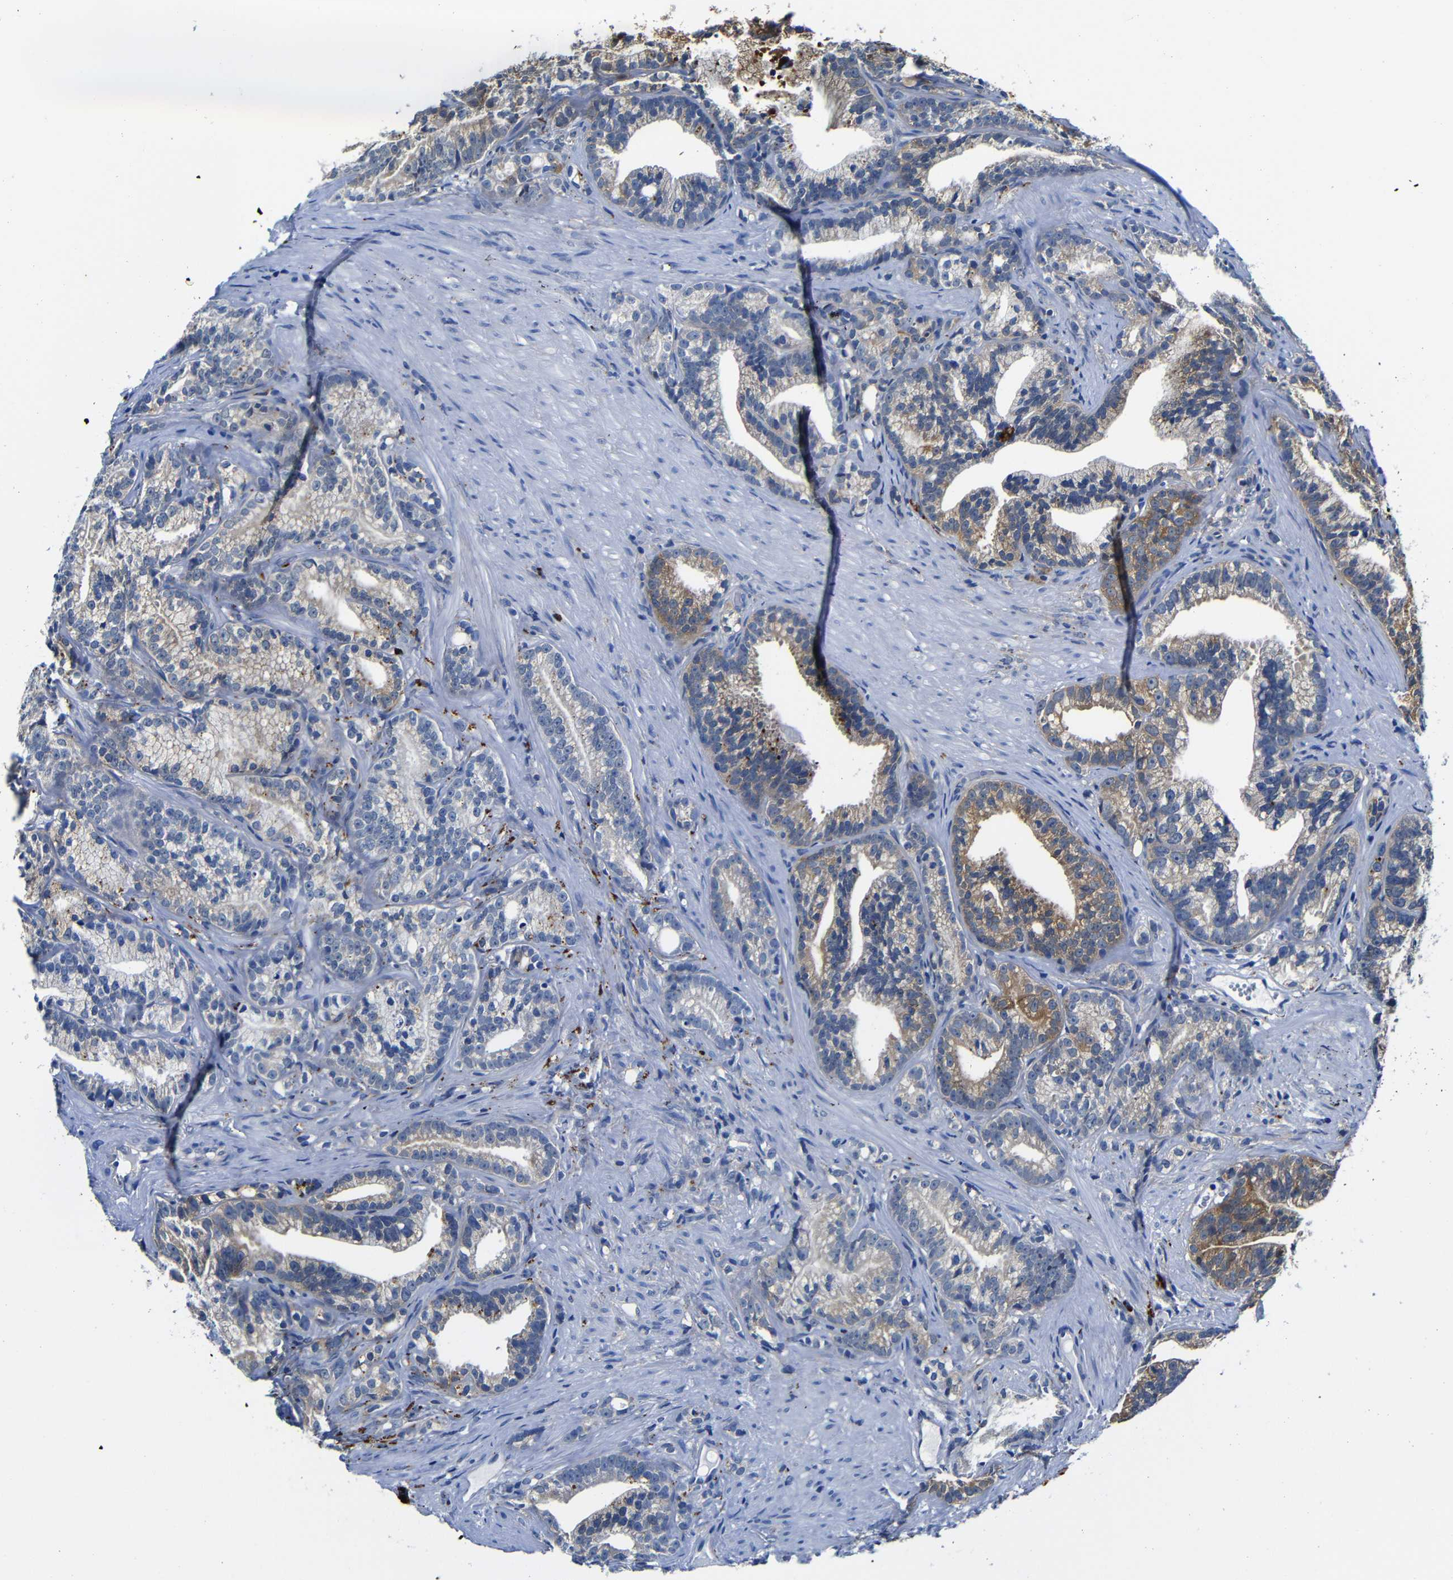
{"staining": {"intensity": "moderate", "quantity": "<25%", "location": "cytoplasmic/membranous"}, "tissue": "prostate cancer", "cell_type": "Tumor cells", "image_type": "cancer", "snomed": [{"axis": "morphology", "description": "Adenocarcinoma, Low grade"}, {"axis": "topography", "description": "Prostate"}], "caption": "Protein expression analysis of prostate cancer (low-grade adenocarcinoma) exhibits moderate cytoplasmic/membranous expression in approximately <25% of tumor cells.", "gene": "GIMAP2", "patient": {"sex": "male", "age": 89}}